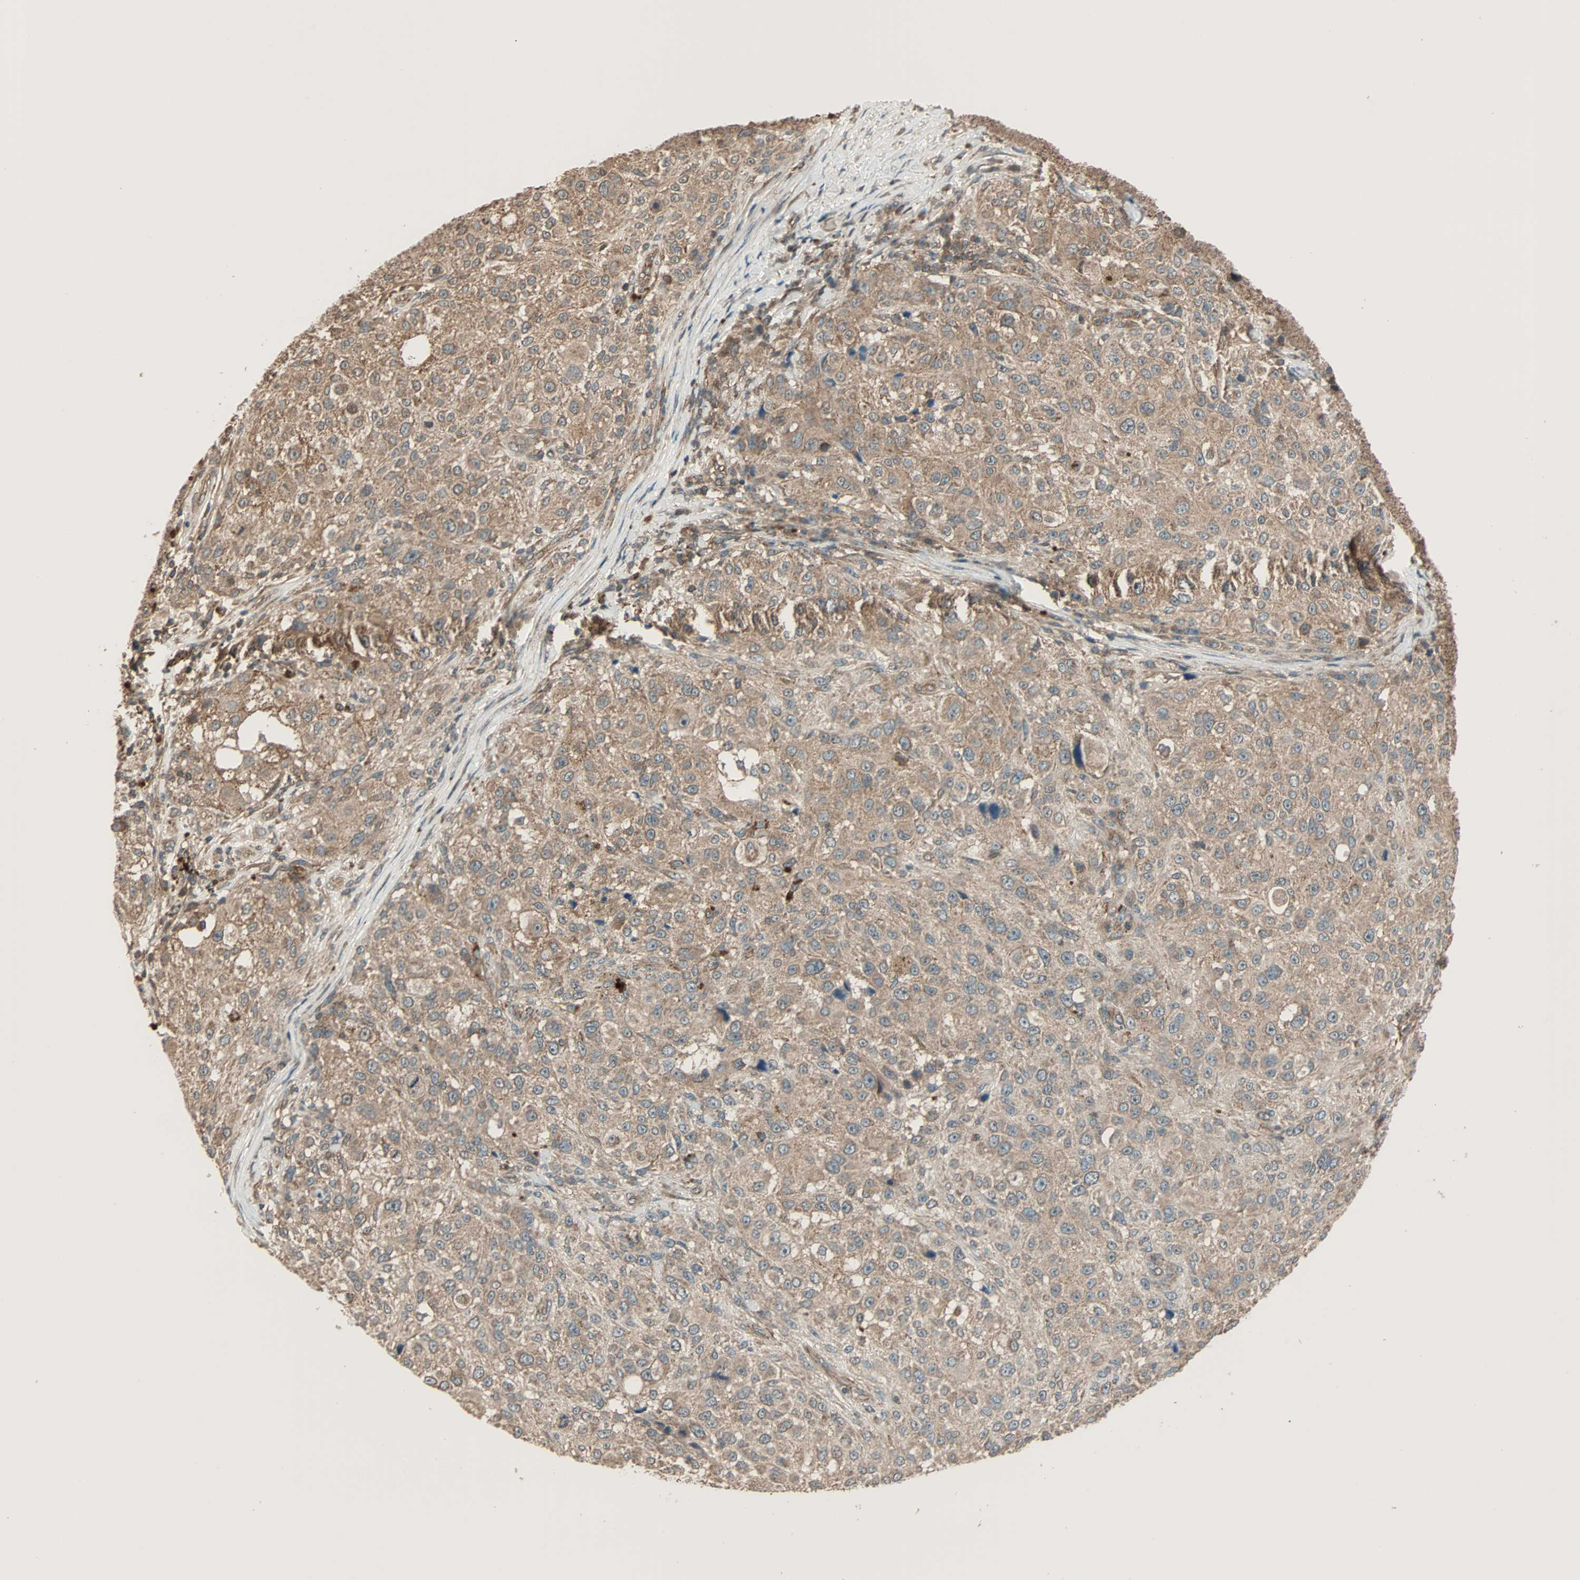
{"staining": {"intensity": "weak", "quantity": ">75%", "location": "cytoplasmic/membranous"}, "tissue": "melanoma", "cell_type": "Tumor cells", "image_type": "cancer", "snomed": [{"axis": "morphology", "description": "Necrosis, NOS"}, {"axis": "morphology", "description": "Malignant melanoma, NOS"}, {"axis": "topography", "description": "Skin"}], "caption": "Brown immunohistochemical staining in melanoma exhibits weak cytoplasmic/membranous staining in about >75% of tumor cells.", "gene": "MAP3K21", "patient": {"sex": "female", "age": 87}}